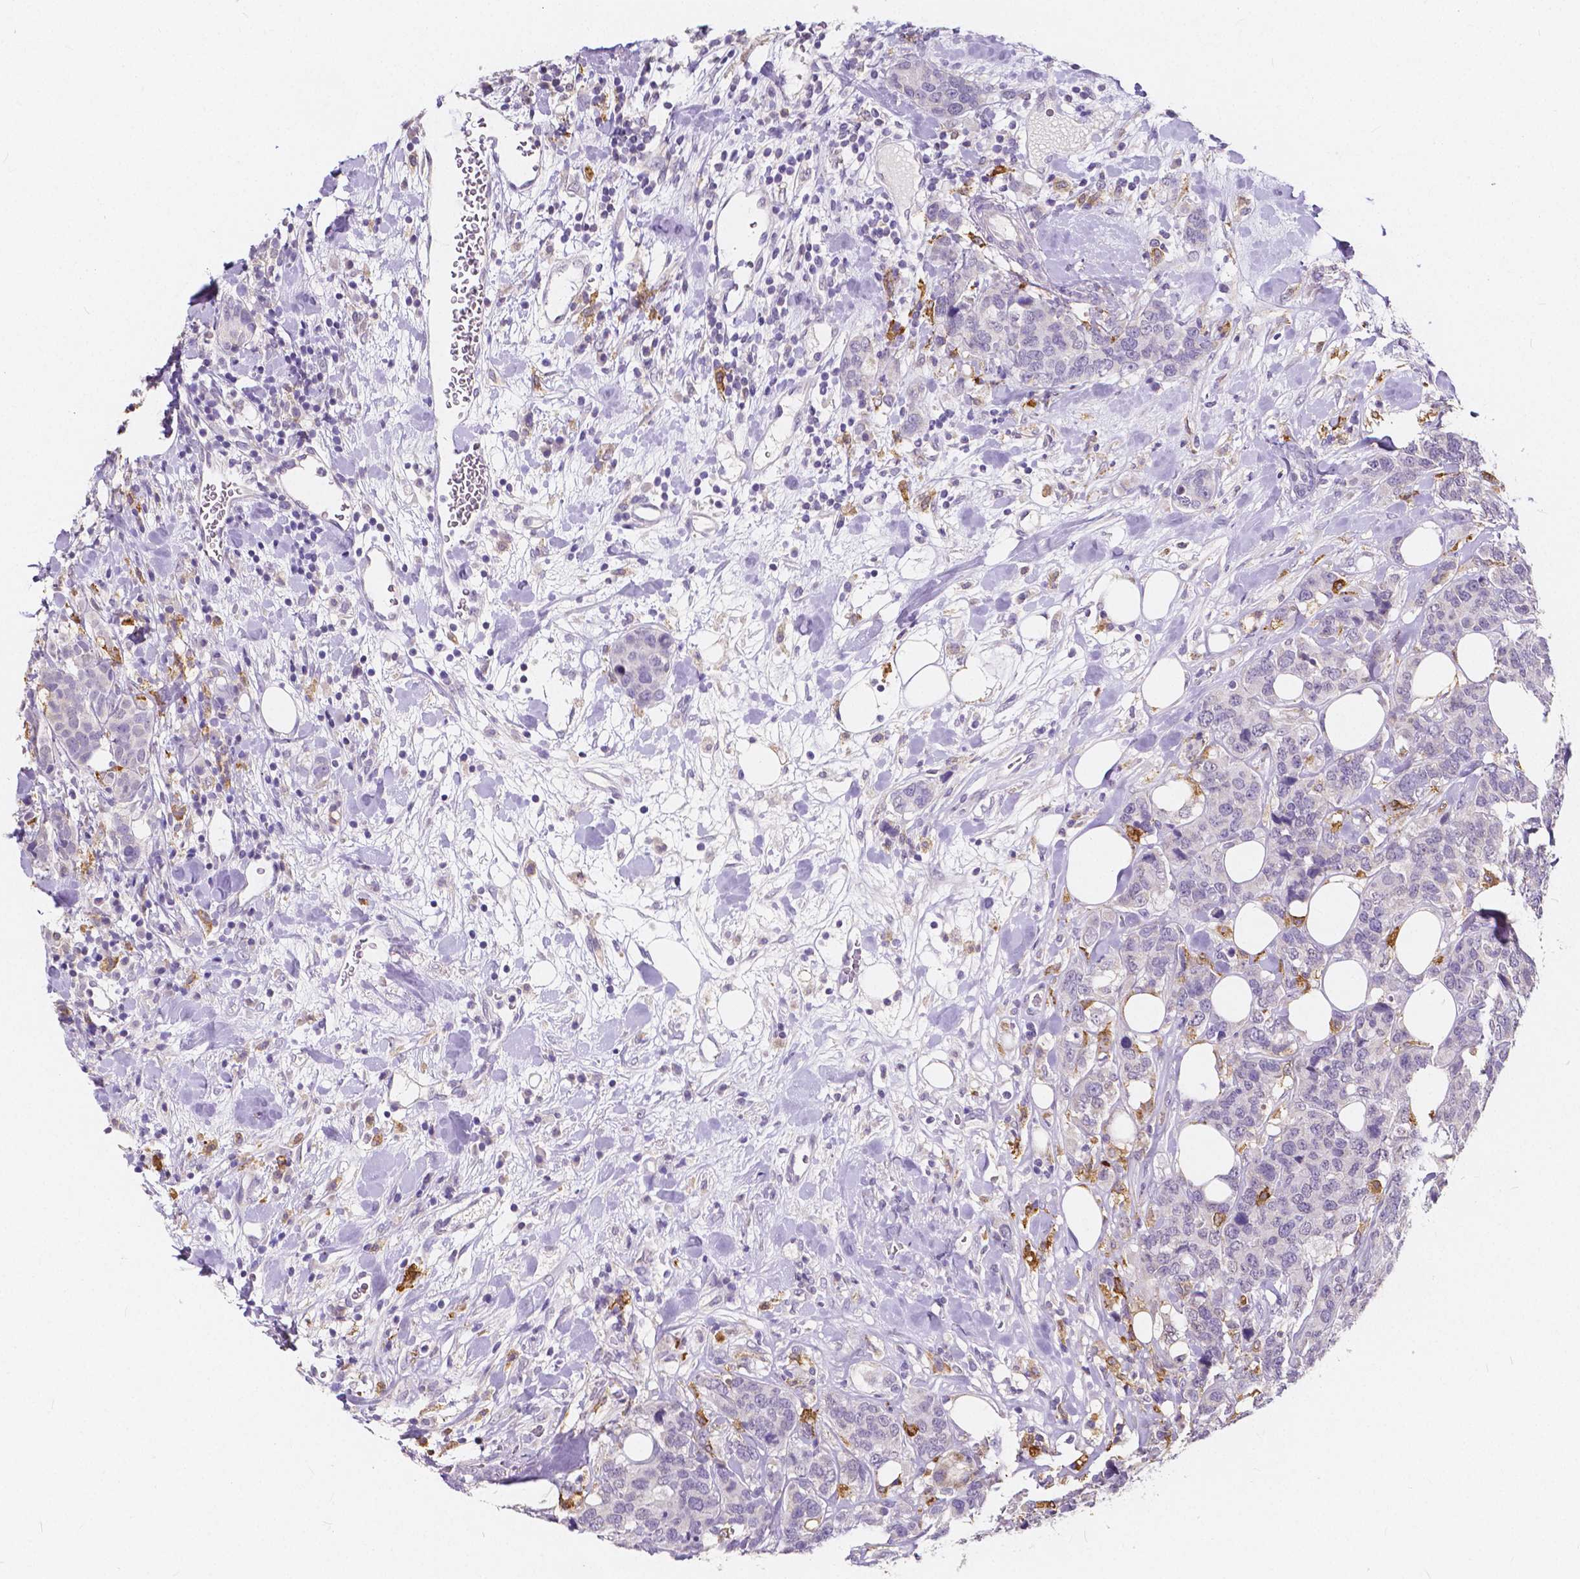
{"staining": {"intensity": "negative", "quantity": "none", "location": "none"}, "tissue": "breast cancer", "cell_type": "Tumor cells", "image_type": "cancer", "snomed": [{"axis": "morphology", "description": "Lobular carcinoma"}, {"axis": "topography", "description": "Breast"}], "caption": "Micrograph shows no protein positivity in tumor cells of breast cancer (lobular carcinoma) tissue.", "gene": "ACP5", "patient": {"sex": "female", "age": 59}}